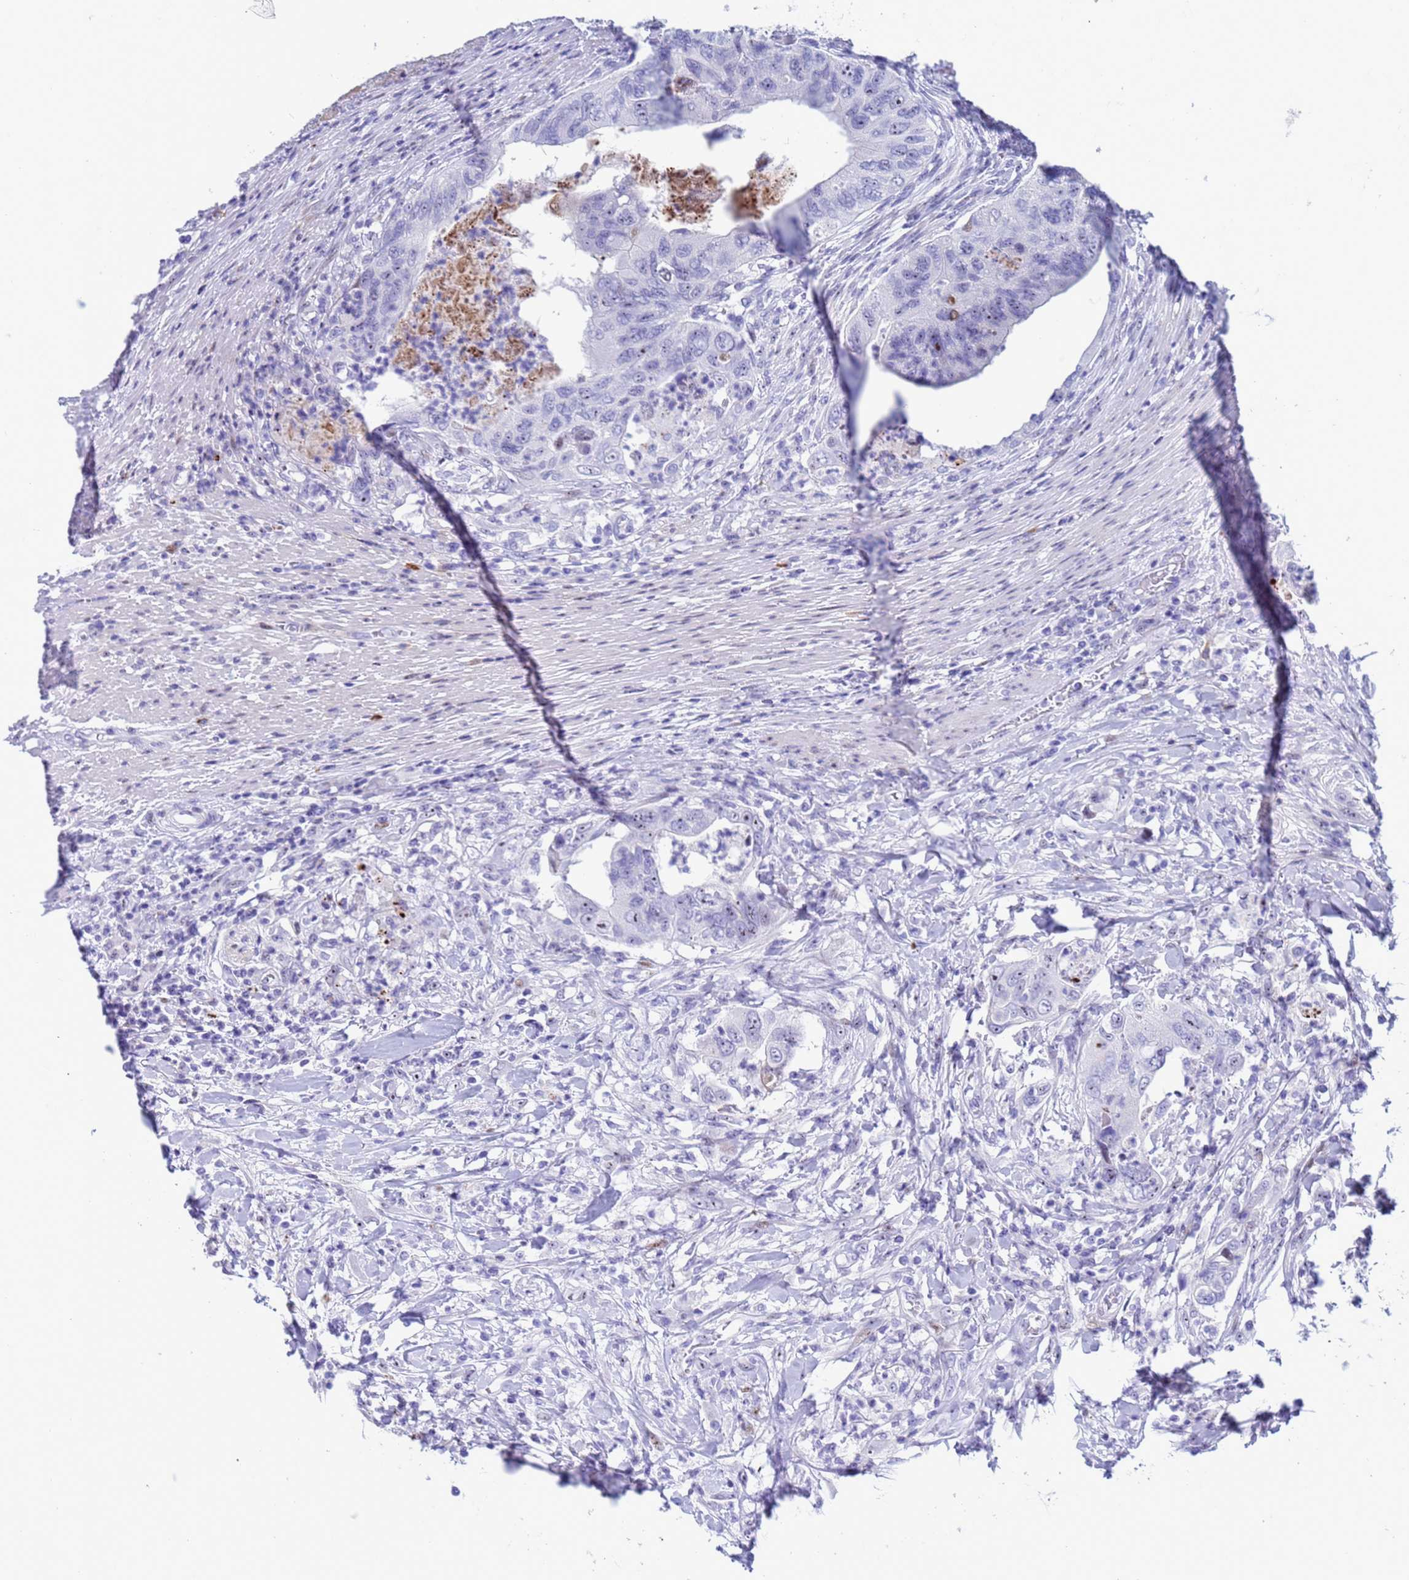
{"staining": {"intensity": "negative", "quantity": "none", "location": "none"}, "tissue": "colorectal cancer", "cell_type": "Tumor cells", "image_type": "cancer", "snomed": [{"axis": "morphology", "description": "Adenocarcinoma, NOS"}, {"axis": "topography", "description": "Rectum"}], "caption": "An immunohistochemistry photomicrograph of colorectal cancer is shown. There is no staining in tumor cells of colorectal cancer. (DAB (3,3'-diaminobenzidine) immunohistochemistry visualized using brightfield microscopy, high magnification).", "gene": "POP5", "patient": {"sex": "male", "age": 63}}